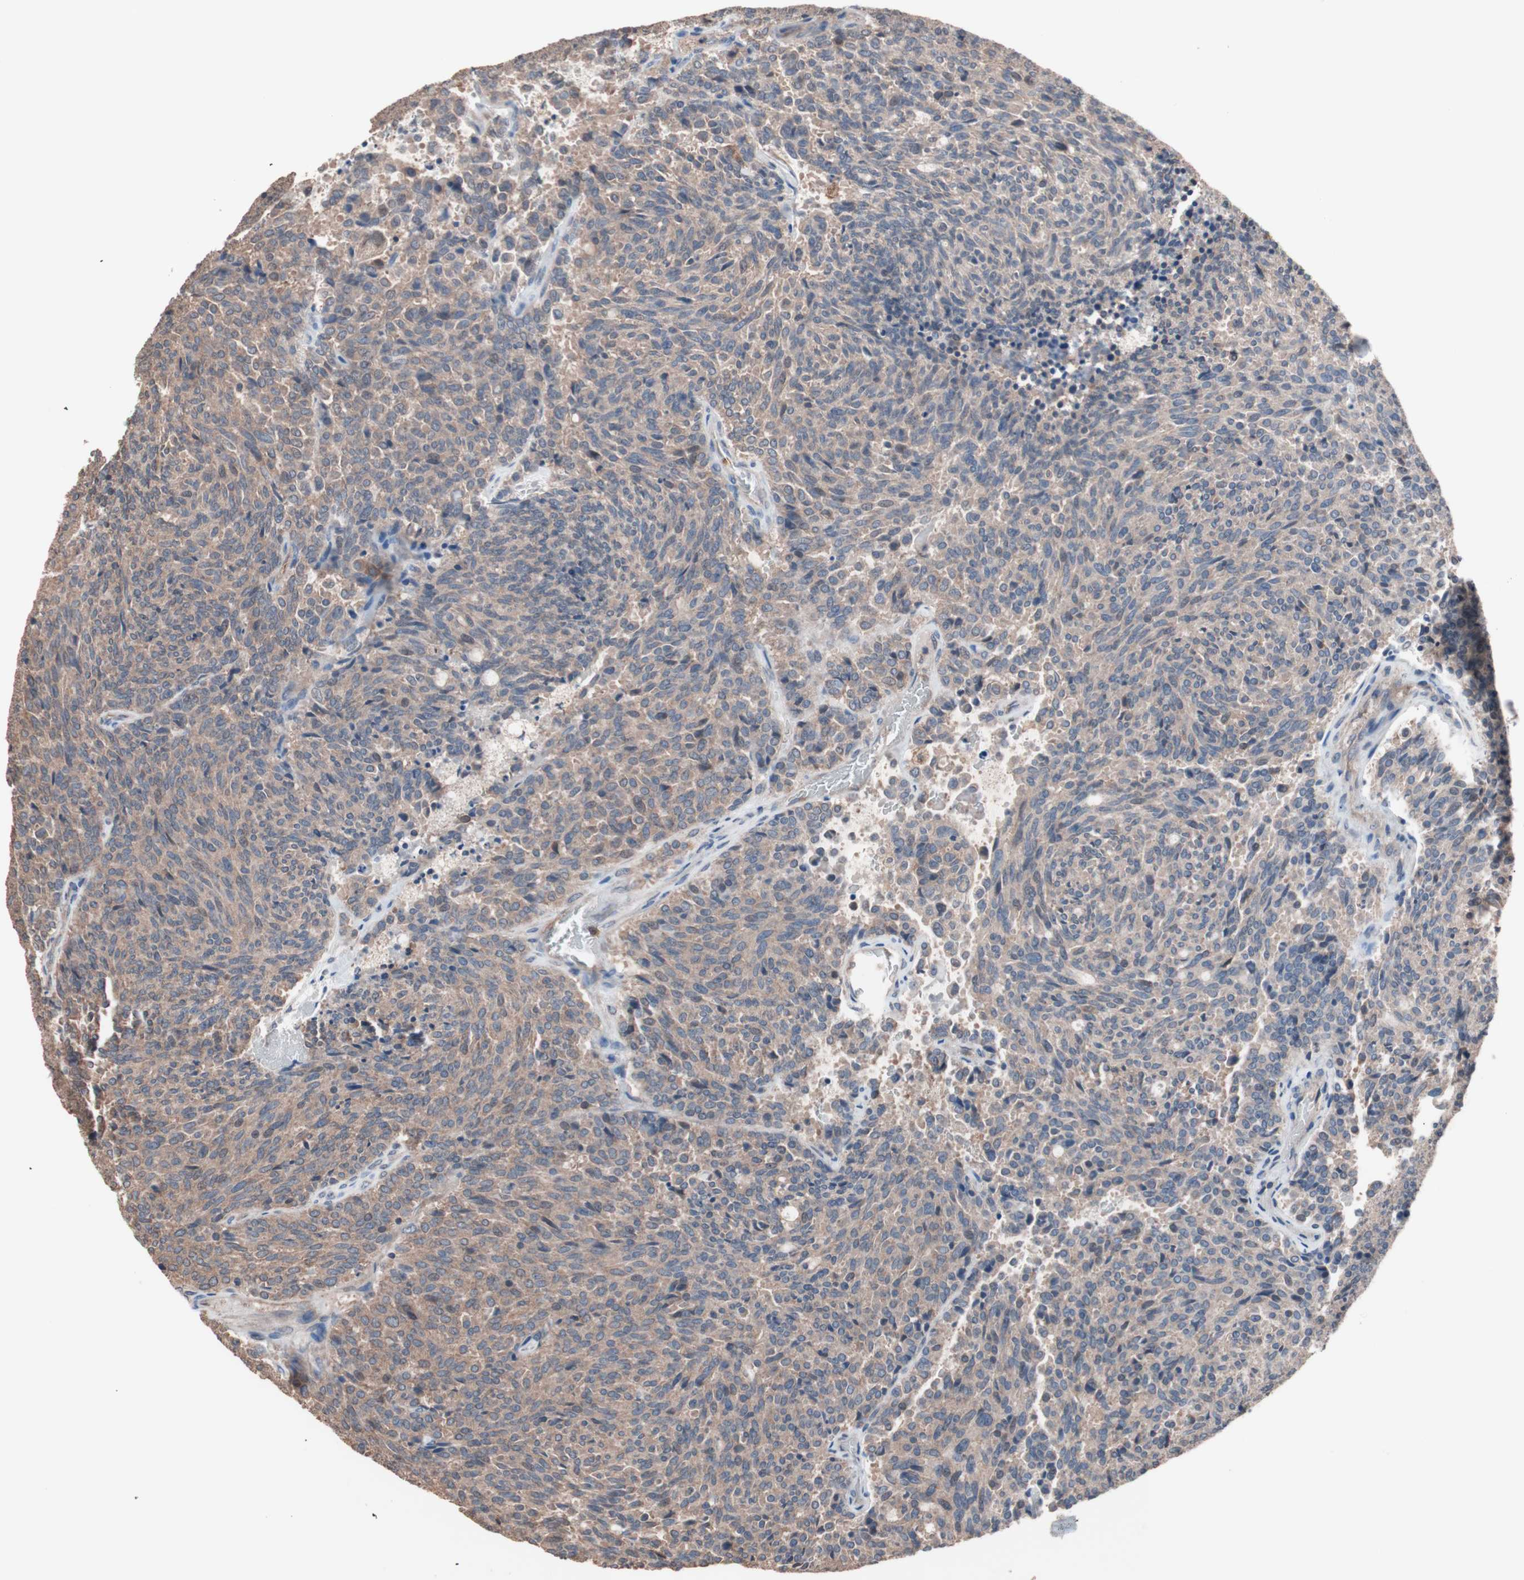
{"staining": {"intensity": "weak", "quantity": ">75%", "location": "cytoplasmic/membranous"}, "tissue": "carcinoid", "cell_type": "Tumor cells", "image_type": "cancer", "snomed": [{"axis": "morphology", "description": "Carcinoid, malignant, NOS"}, {"axis": "topography", "description": "Pancreas"}], "caption": "A brown stain labels weak cytoplasmic/membranous positivity of a protein in carcinoid (malignant) tumor cells. The protein of interest is stained brown, and the nuclei are stained in blue (DAB (3,3'-diaminobenzidine) IHC with brightfield microscopy, high magnification).", "gene": "ATG7", "patient": {"sex": "female", "age": 54}}